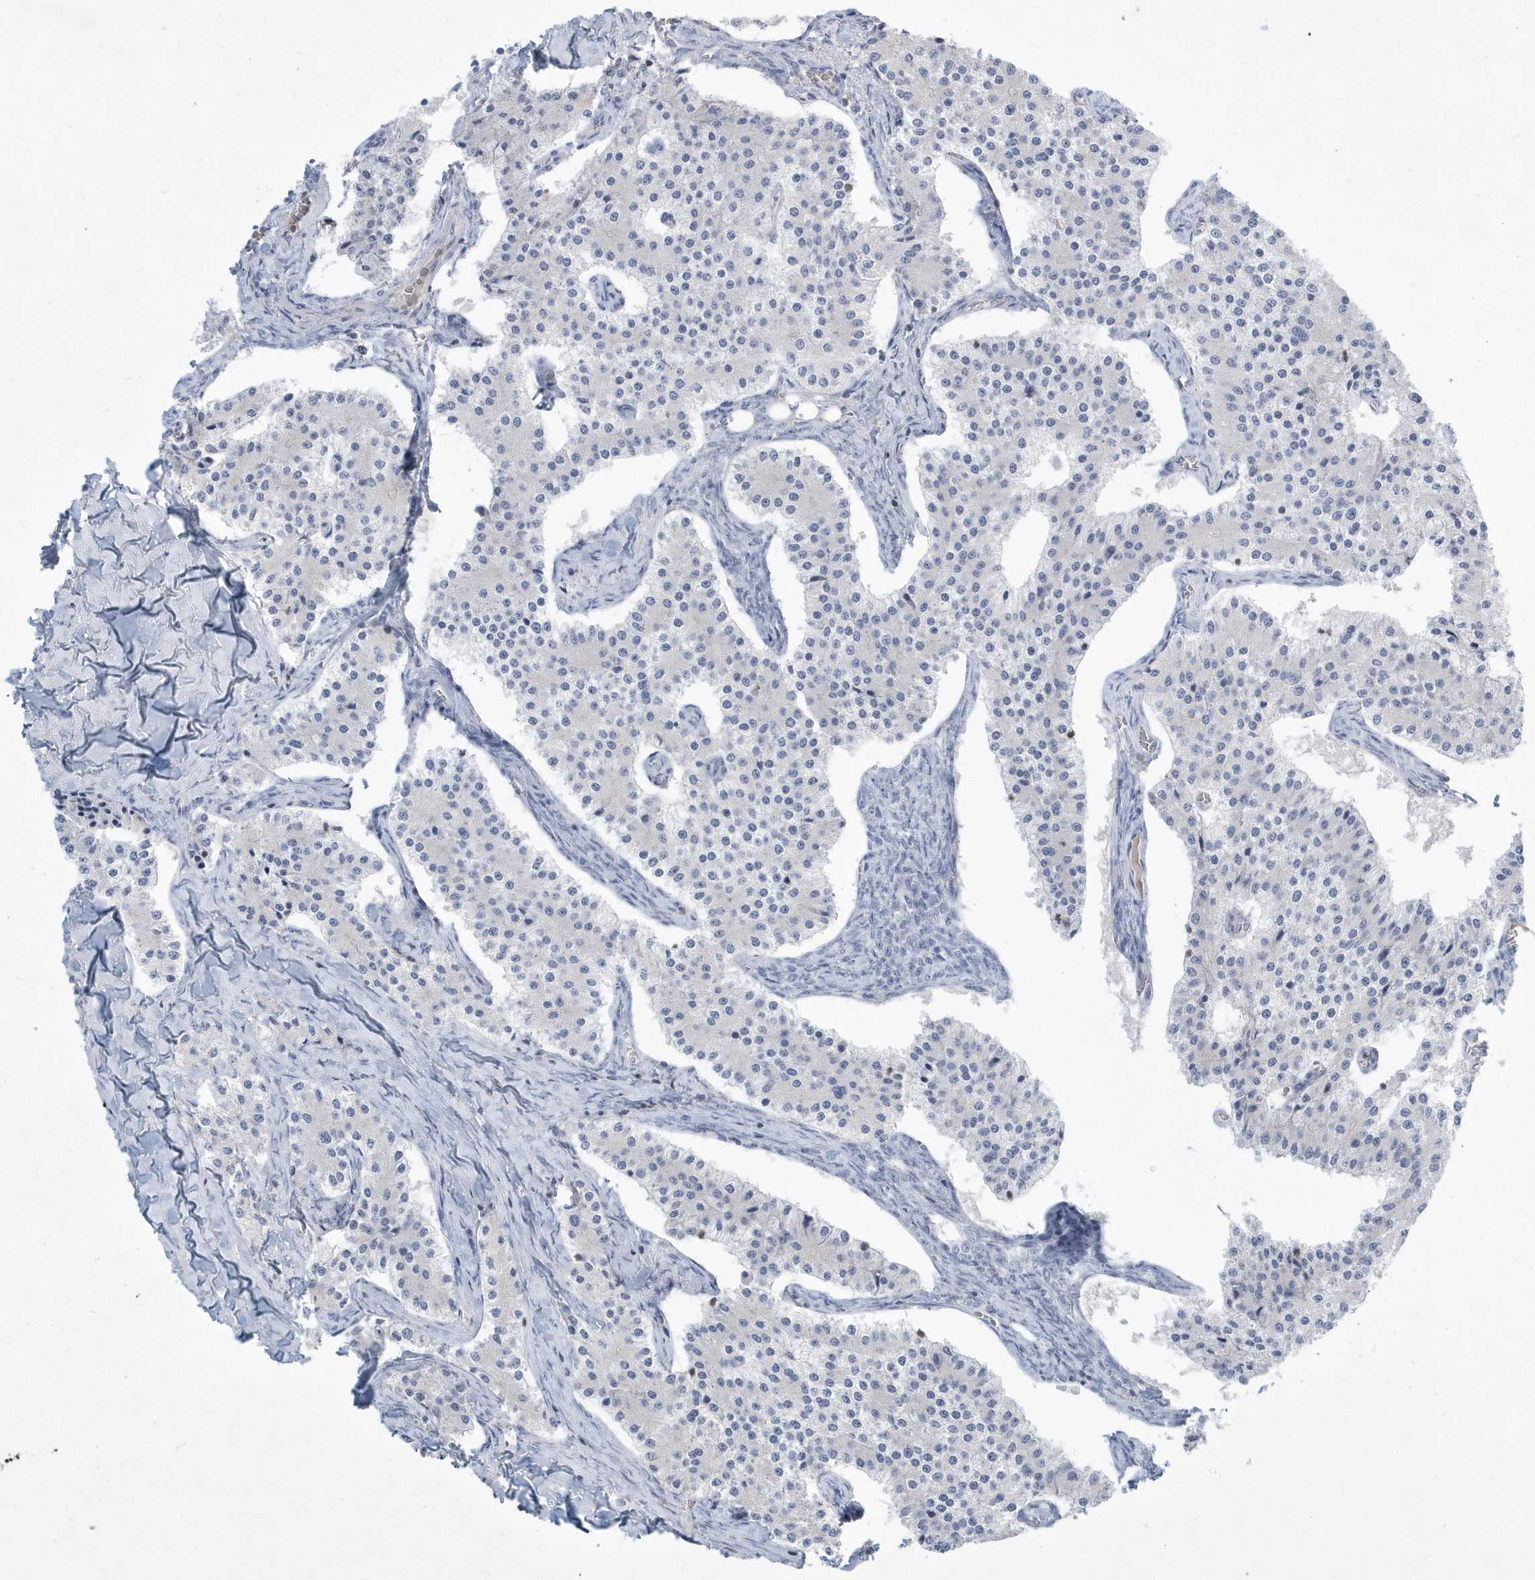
{"staining": {"intensity": "negative", "quantity": "none", "location": "none"}, "tissue": "carcinoid", "cell_type": "Tumor cells", "image_type": "cancer", "snomed": [{"axis": "morphology", "description": "Carcinoid, malignant, NOS"}, {"axis": "topography", "description": "Colon"}], "caption": "A high-resolution photomicrograph shows IHC staining of carcinoid, which reveals no significant staining in tumor cells.", "gene": "PSD4", "patient": {"sex": "female", "age": 52}}